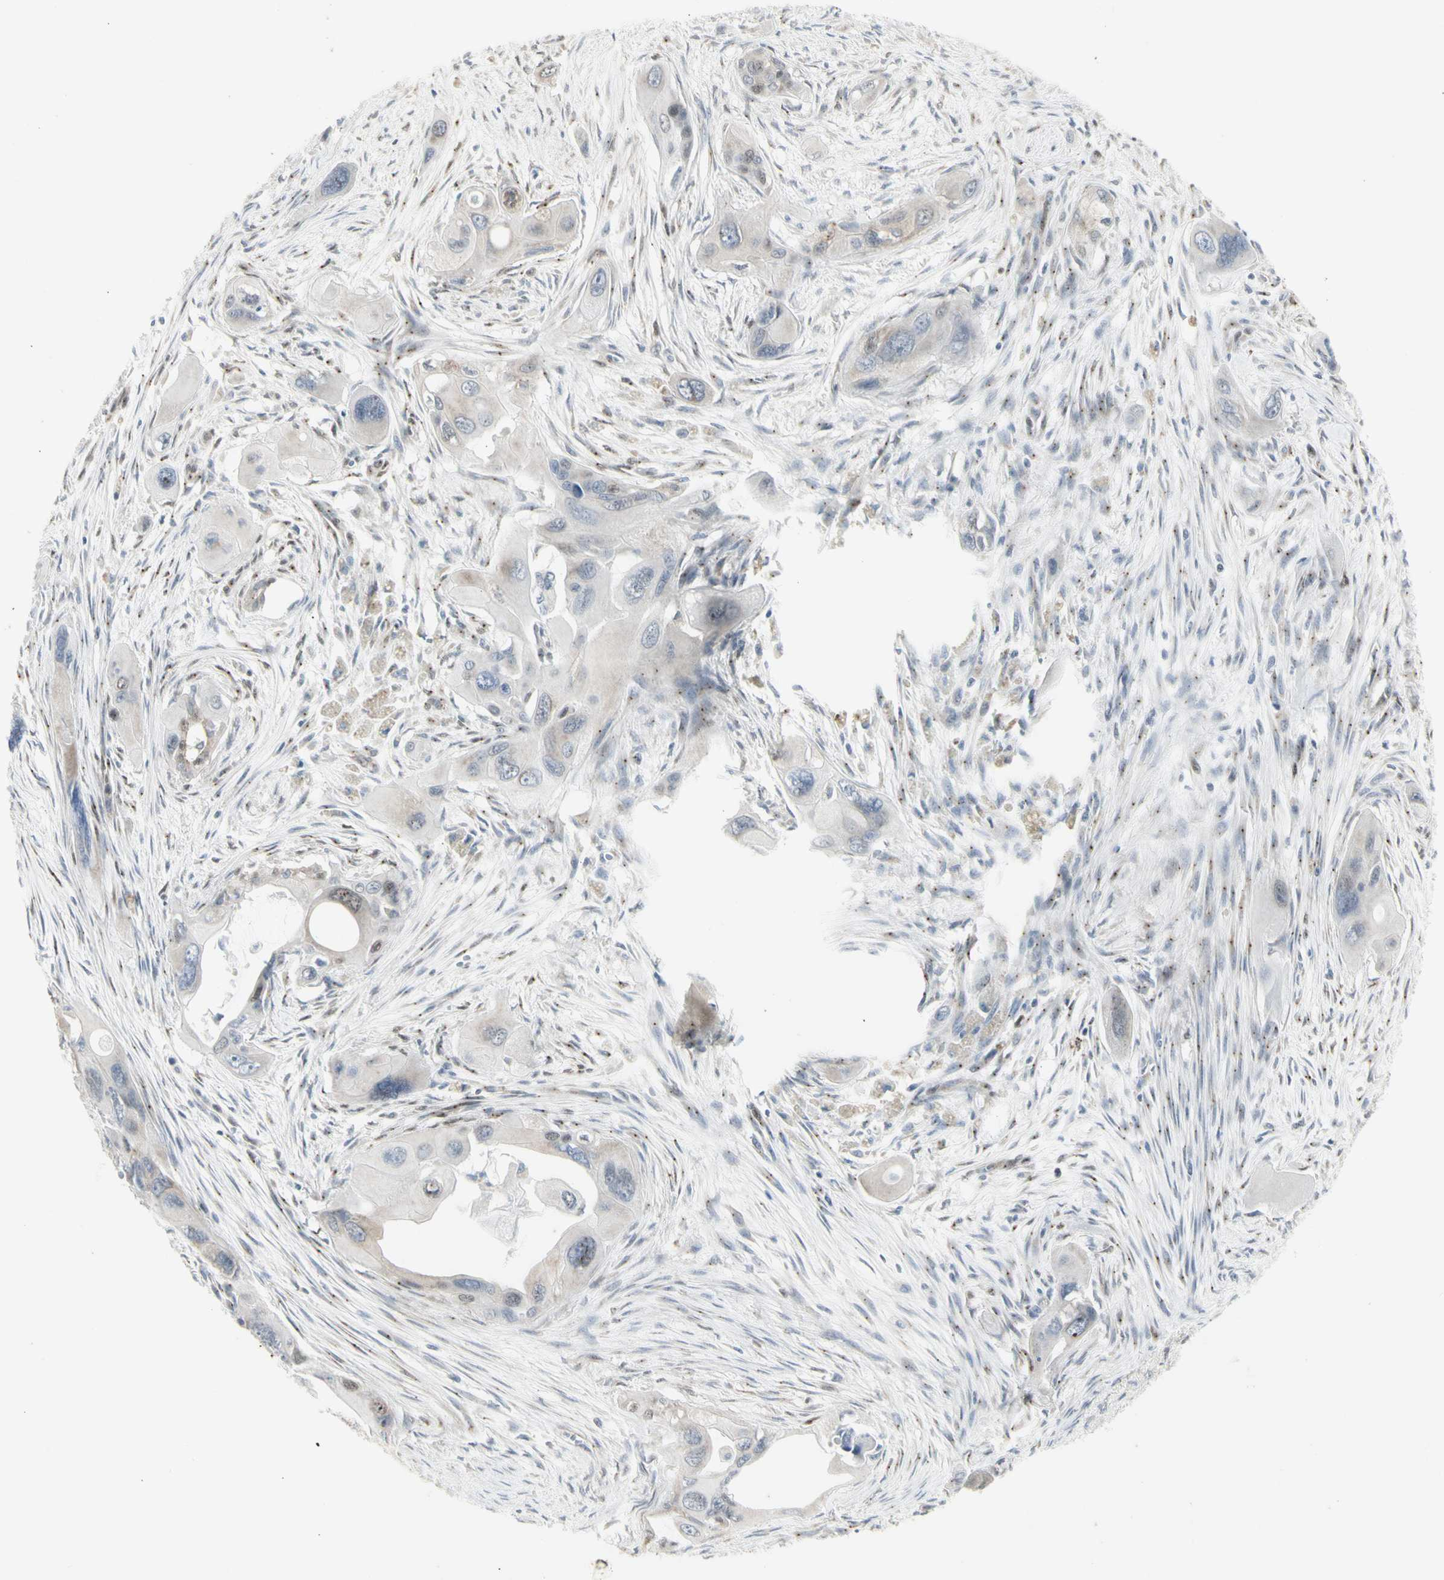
{"staining": {"intensity": "negative", "quantity": "none", "location": "none"}, "tissue": "pancreatic cancer", "cell_type": "Tumor cells", "image_type": "cancer", "snomed": [{"axis": "morphology", "description": "Adenocarcinoma, NOS"}, {"axis": "topography", "description": "Pancreas"}], "caption": "Adenocarcinoma (pancreatic) was stained to show a protein in brown. There is no significant staining in tumor cells.", "gene": "DHRS7B", "patient": {"sex": "male", "age": 73}}